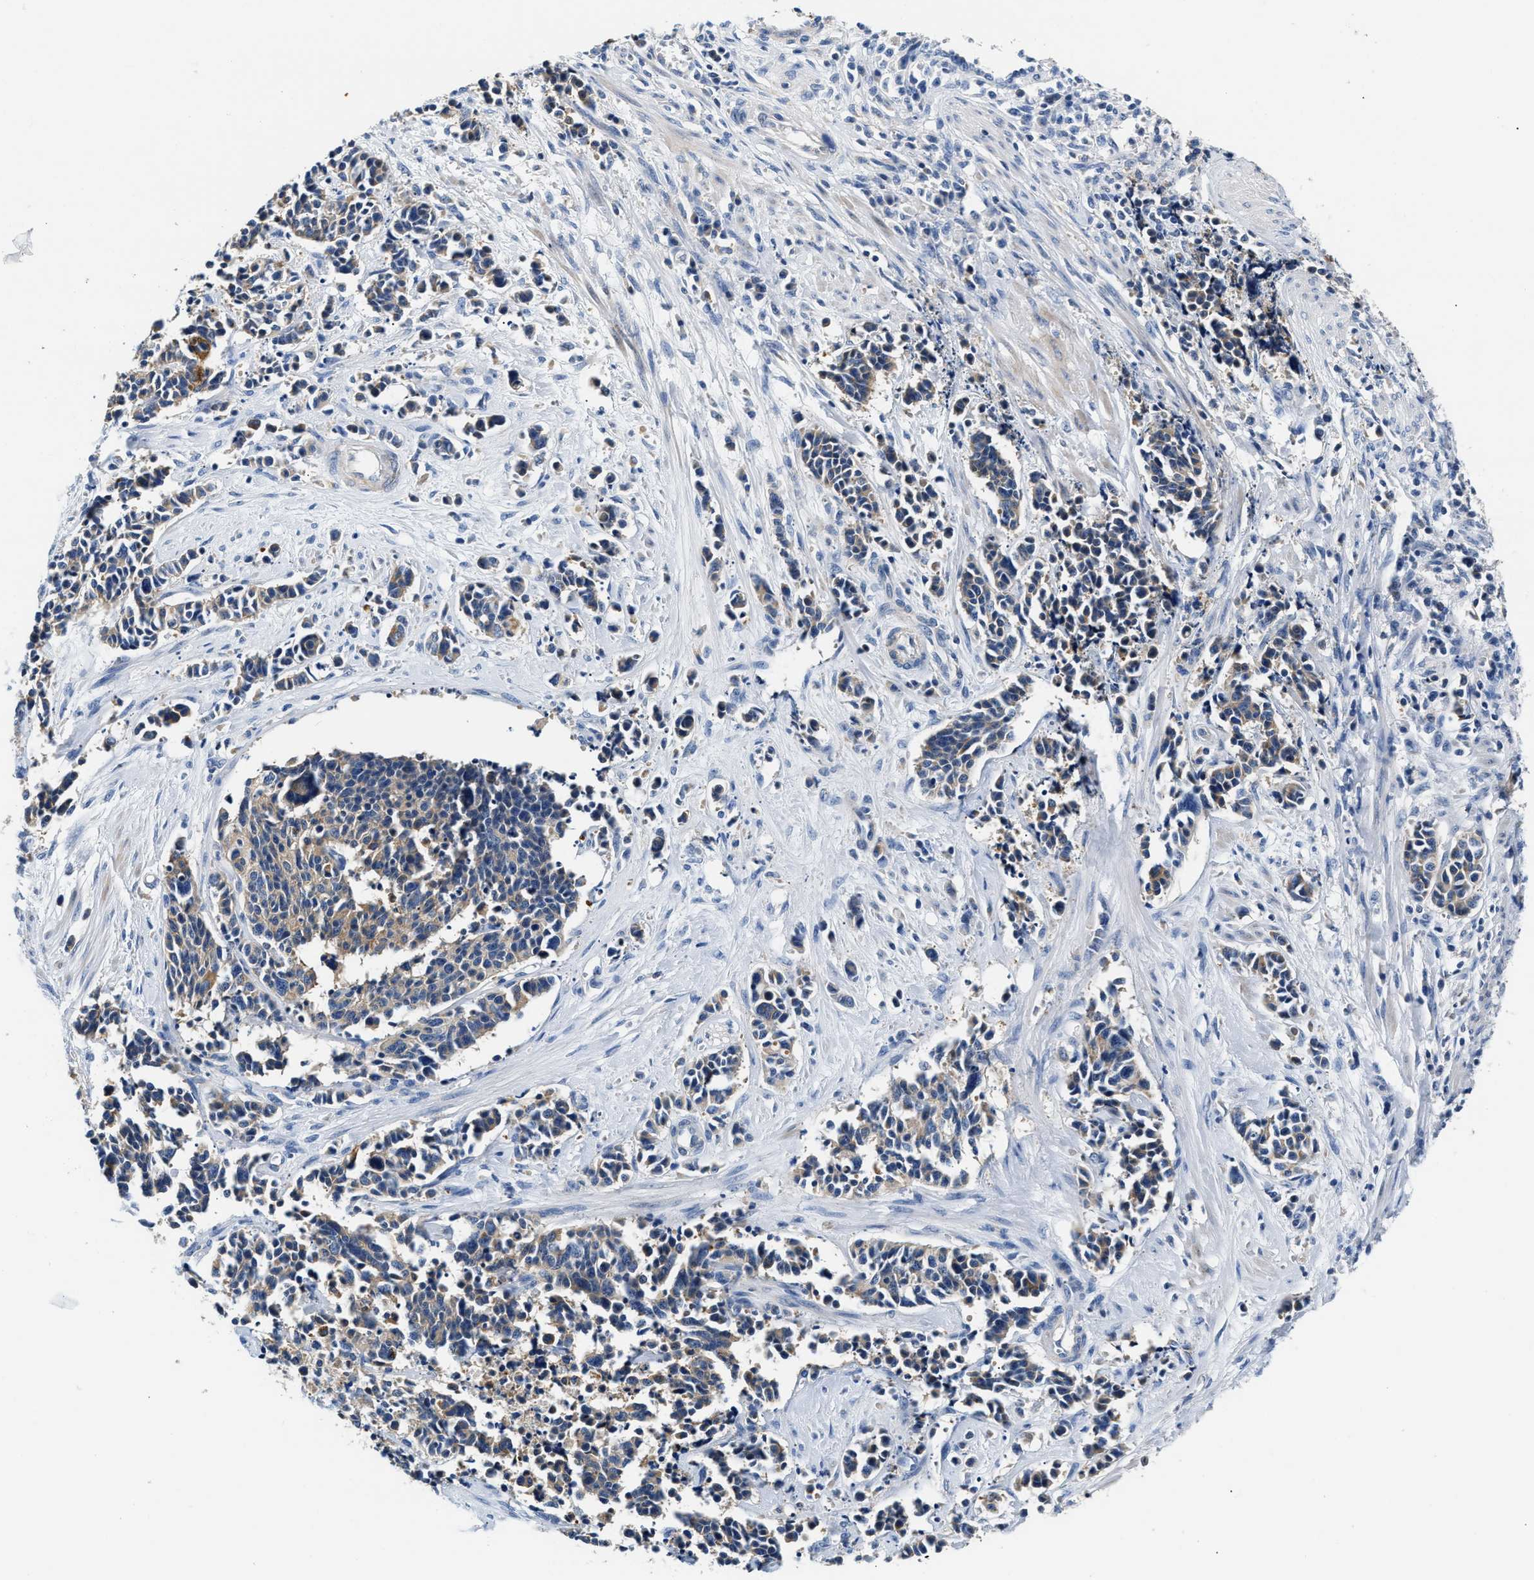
{"staining": {"intensity": "weak", "quantity": ">75%", "location": "cytoplasmic/membranous"}, "tissue": "cervical cancer", "cell_type": "Tumor cells", "image_type": "cancer", "snomed": [{"axis": "morphology", "description": "Squamous cell carcinoma, NOS"}, {"axis": "topography", "description": "Cervix"}], "caption": "Protein staining exhibits weak cytoplasmic/membranous expression in approximately >75% of tumor cells in cervical squamous cell carcinoma. (Brightfield microscopy of DAB IHC at high magnification).", "gene": "TUT7", "patient": {"sex": "female", "age": 35}}